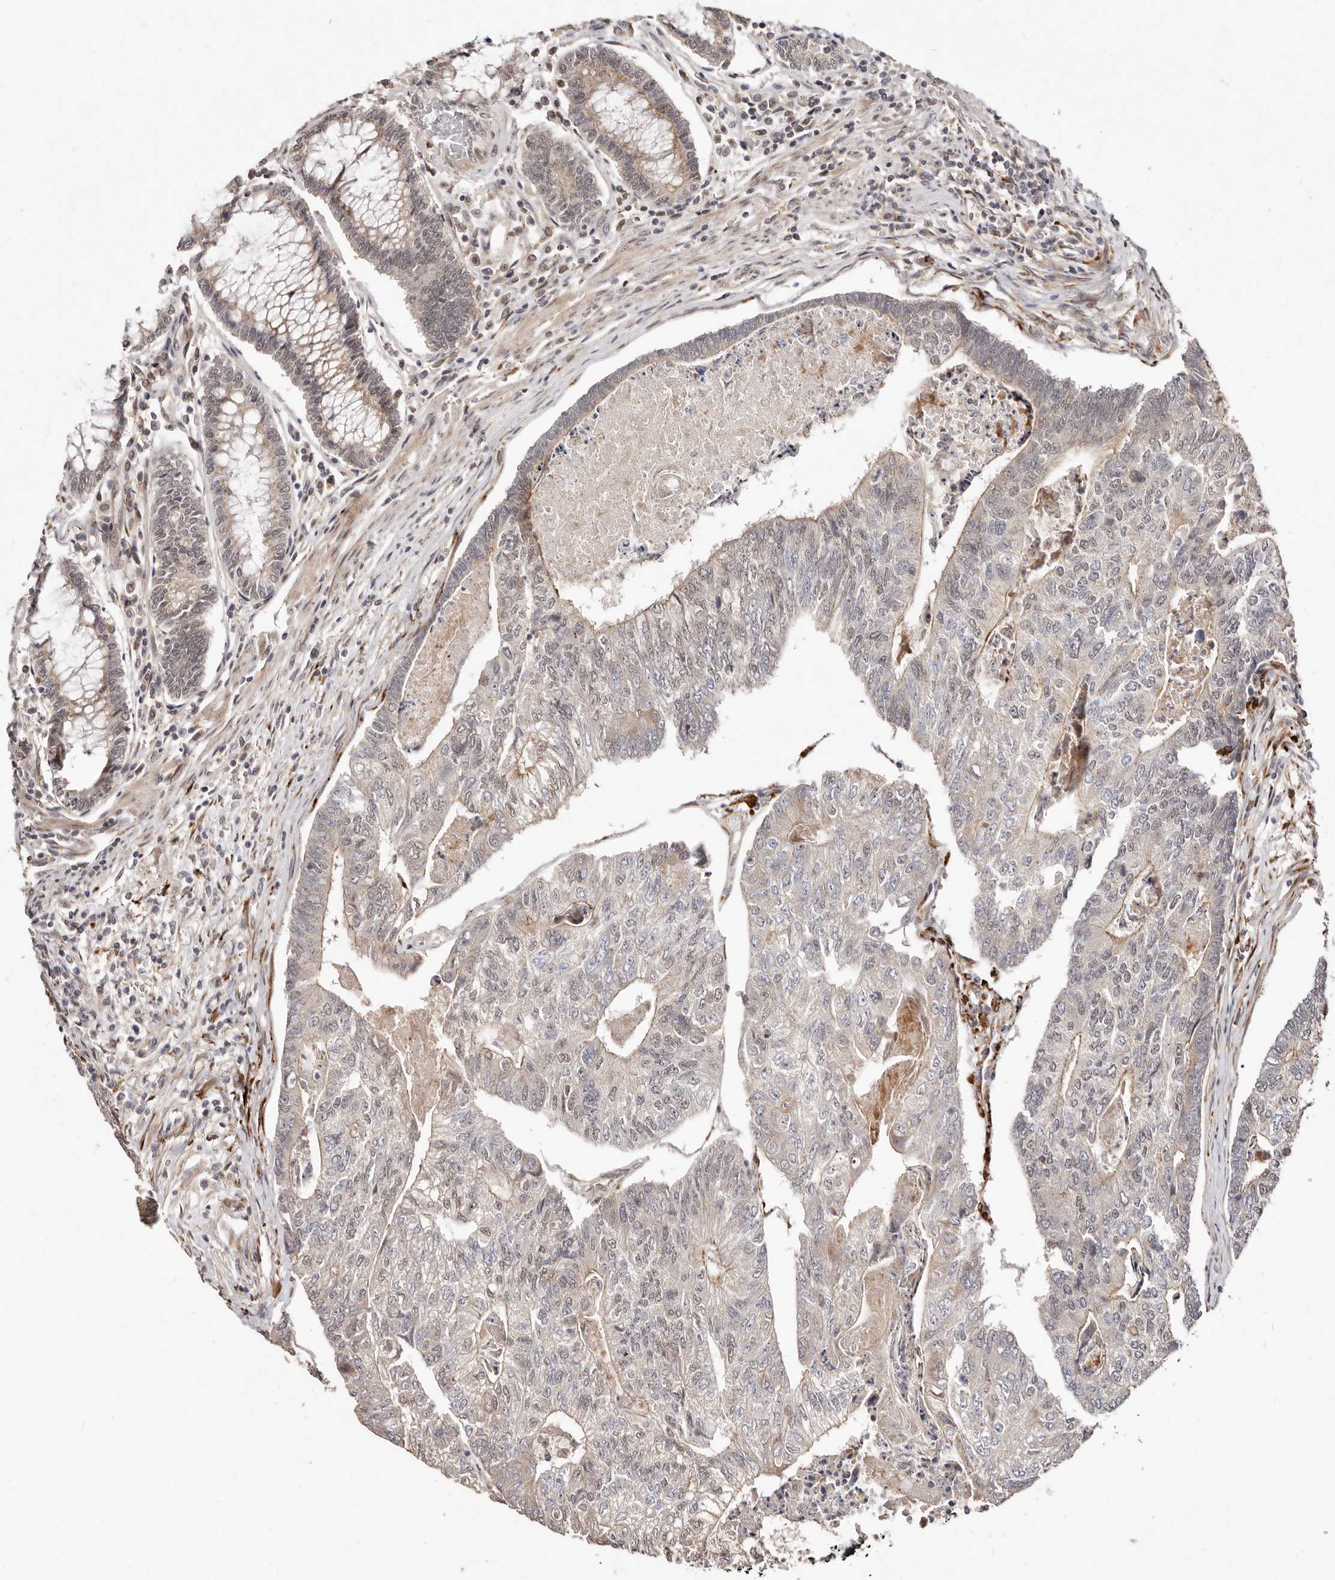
{"staining": {"intensity": "moderate", "quantity": "<25%", "location": "cytoplasmic/membranous"}, "tissue": "colorectal cancer", "cell_type": "Tumor cells", "image_type": "cancer", "snomed": [{"axis": "morphology", "description": "Adenocarcinoma, NOS"}, {"axis": "topography", "description": "Colon"}], "caption": "Colorectal cancer (adenocarcinoma) stained for a protein demonstrates moderate cytoplasmic/membranous positivity in tumor cells.", "gene": "SRCAP", "patient": {"sex": "female", "age": 67}}